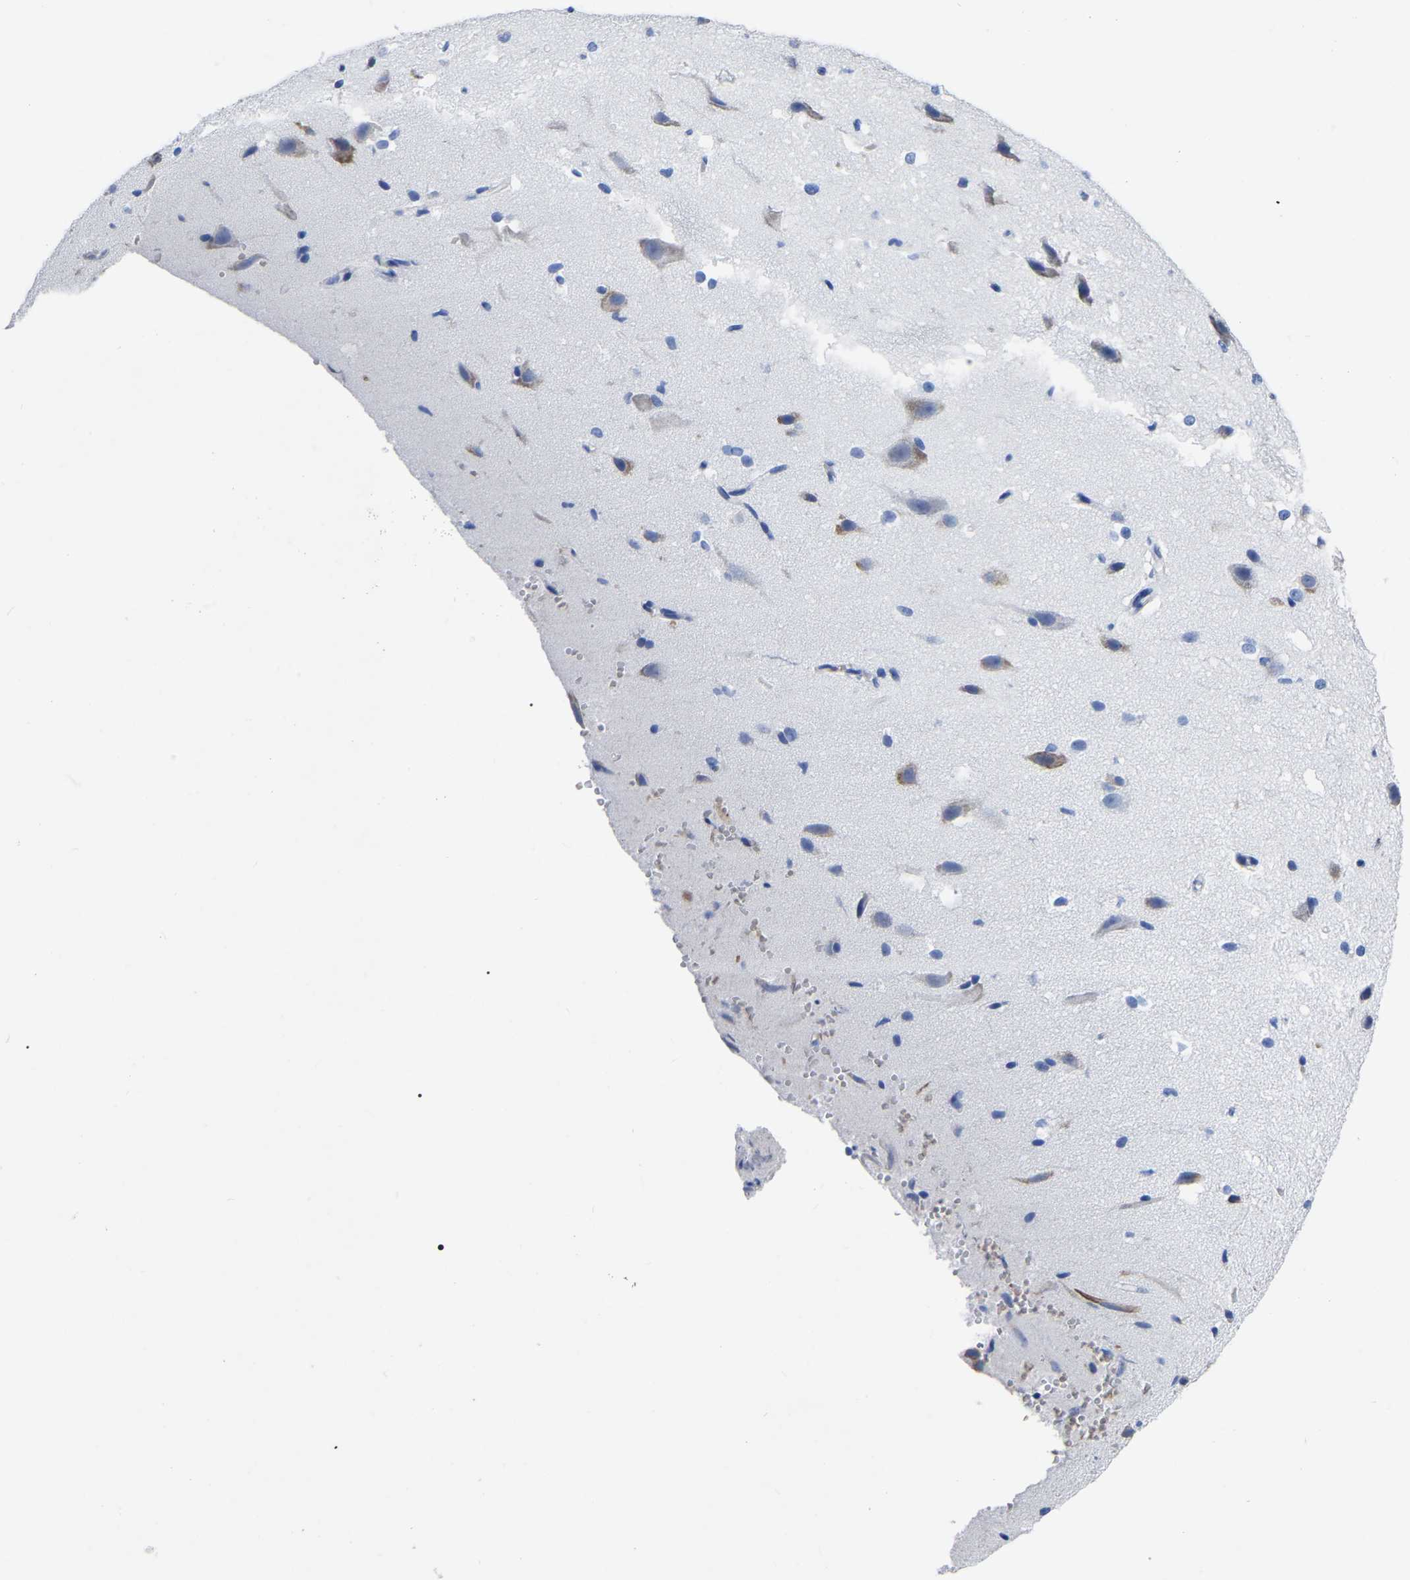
{"staining": {"intensity": "negative", "quantity": "none", "location": "none"}, "tissue": "cerebral cortex", "cell_type": "Endothelial cells", "image_type": "normal", "snomed": [{"axis": "morphology", "description": "Normal tissue, NOS"}, {"axis": "morphology", "description": "Developmental malformation"}, {"axis": "topography", "description": "Cerebral cortex"}], "caption": "This is a image of IHC staining of benign cerebral cortex, which shows no staining in endothelial cells. Nuclei are stained in blue.", "gene": "GDF3", "patient": {"sex": "female", "age": 30}}